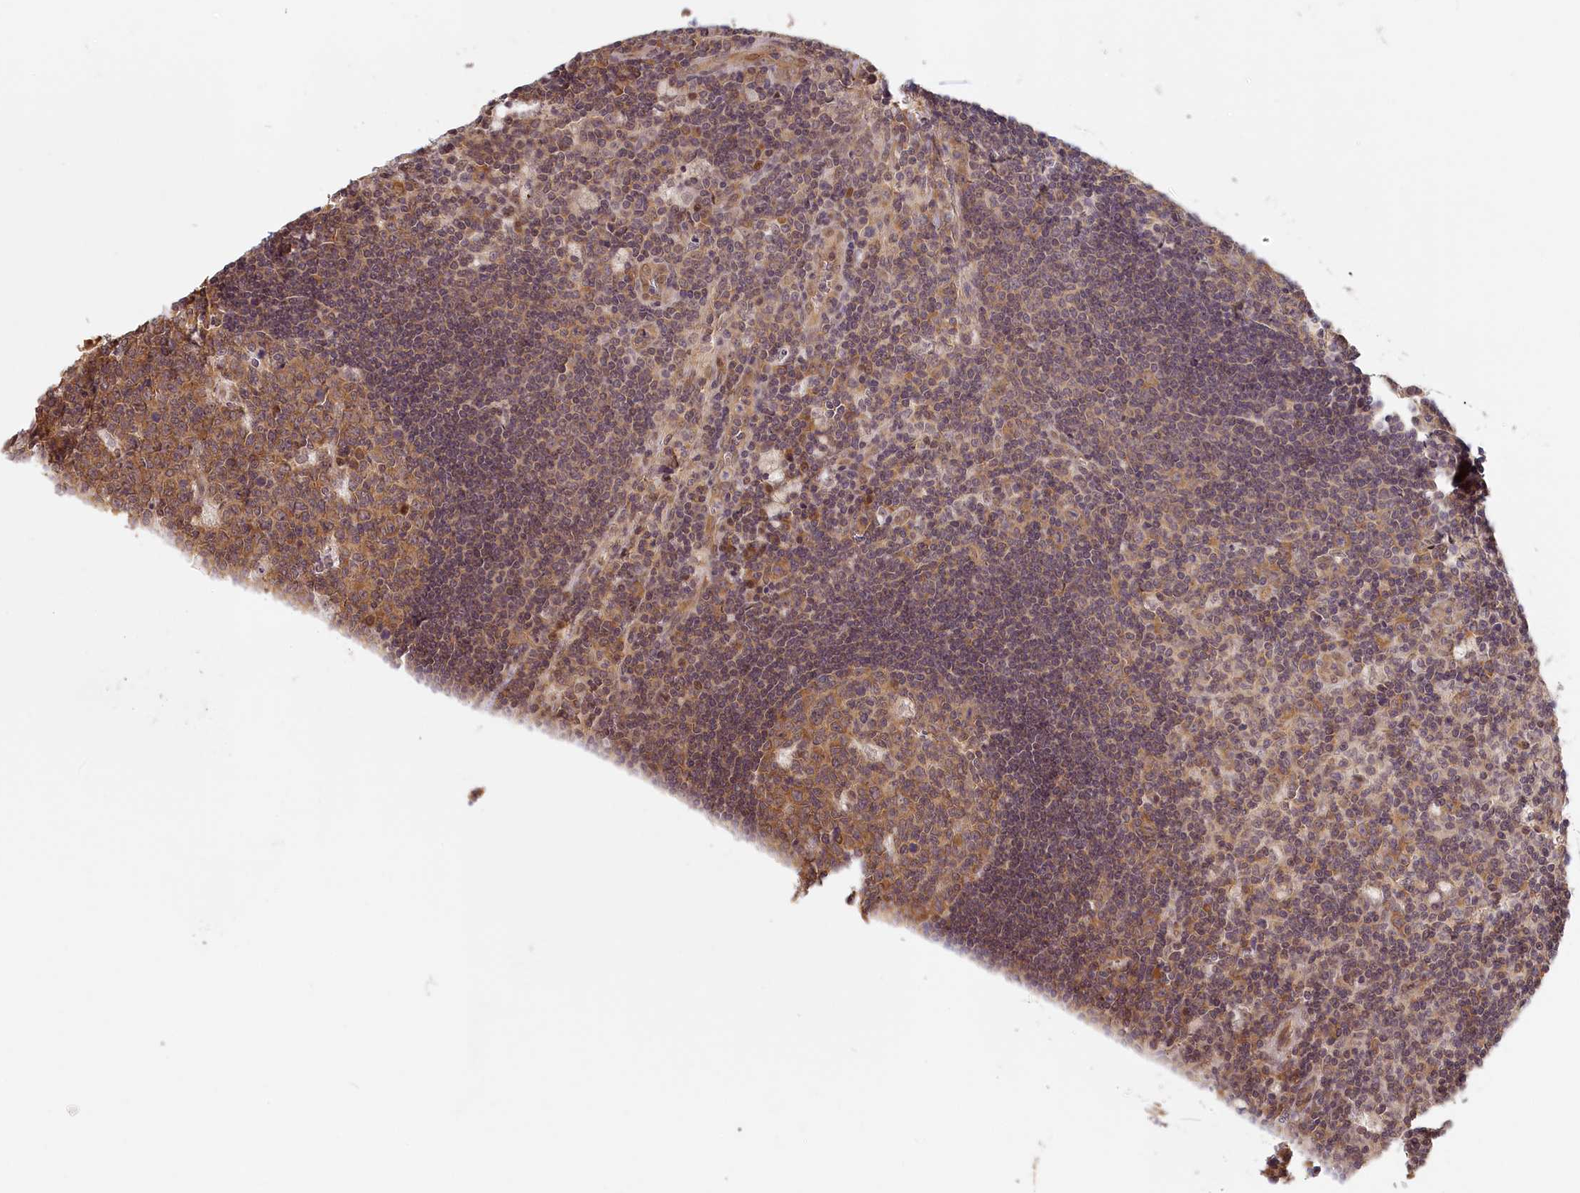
{"staining": {"intensity": "moderate", "quantity": ">75%", "location": "cytoplasmic/membranous"}, "tissue": "lymph node", "cell_type": "Germinal center cells", "image_type": "normal", "snomed": [{"axis": "morphology", "description": "Normal tissue, NOS"}, {"axis": "topography", "description": "Lymph node"}], "caption": "Germinal center cells reveal medium levels of moderate cytoplasmic/membranous positivity in about >75% of cells in benign lymph node. (brown staining indicates protein expression, while blue staining denotes nuclei).", "gene": "C19orf44", "patient": {"sex": "male", "age": 58}}